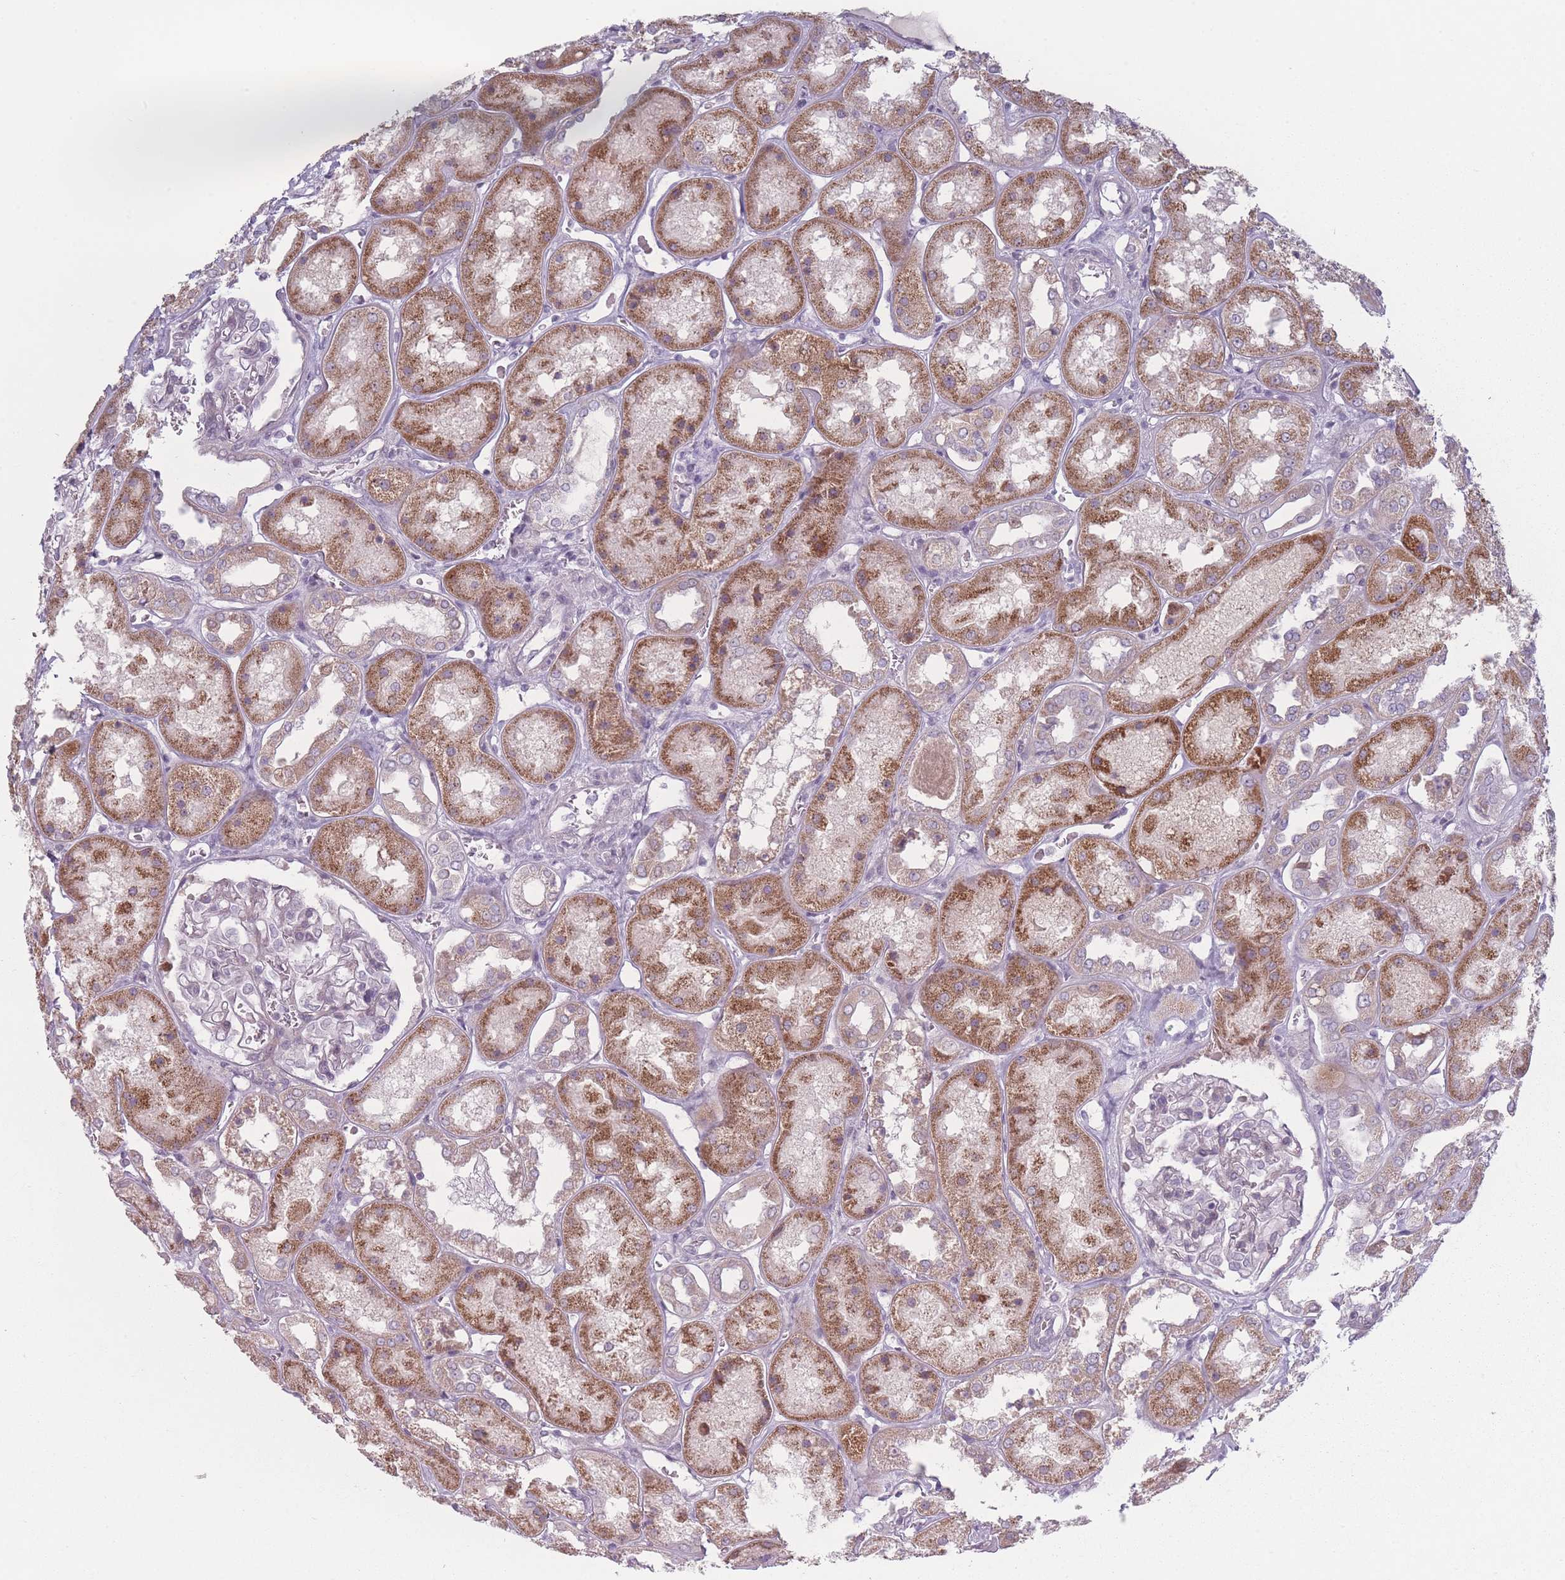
{"staining": {"intensity": "weak", "quantity": "<25%", "location": "cytoplasmic/membranous"}, "tissue": "kidney", "cell_type": "Cells in glomeruli", "image_type": "normal", "snomed": [{"axis": "morphology", "description": "Normal tissue, NOS"}, {"axis": "topography", "description": "Kidney"}], "caption": "High power microscopy histopathology image of an IHC photomicrograph of benign kidney, revealing no significant staining in cells in glomeruli. (Stains: DAB (3,3'-diaminobenzidine) immunohistochemistry with hematoxylin counter stain, Microscopy: brightfield microscopy at high magnification).", "gene": "RASL10B", "patient": {"sex": "male", "age": 70}}